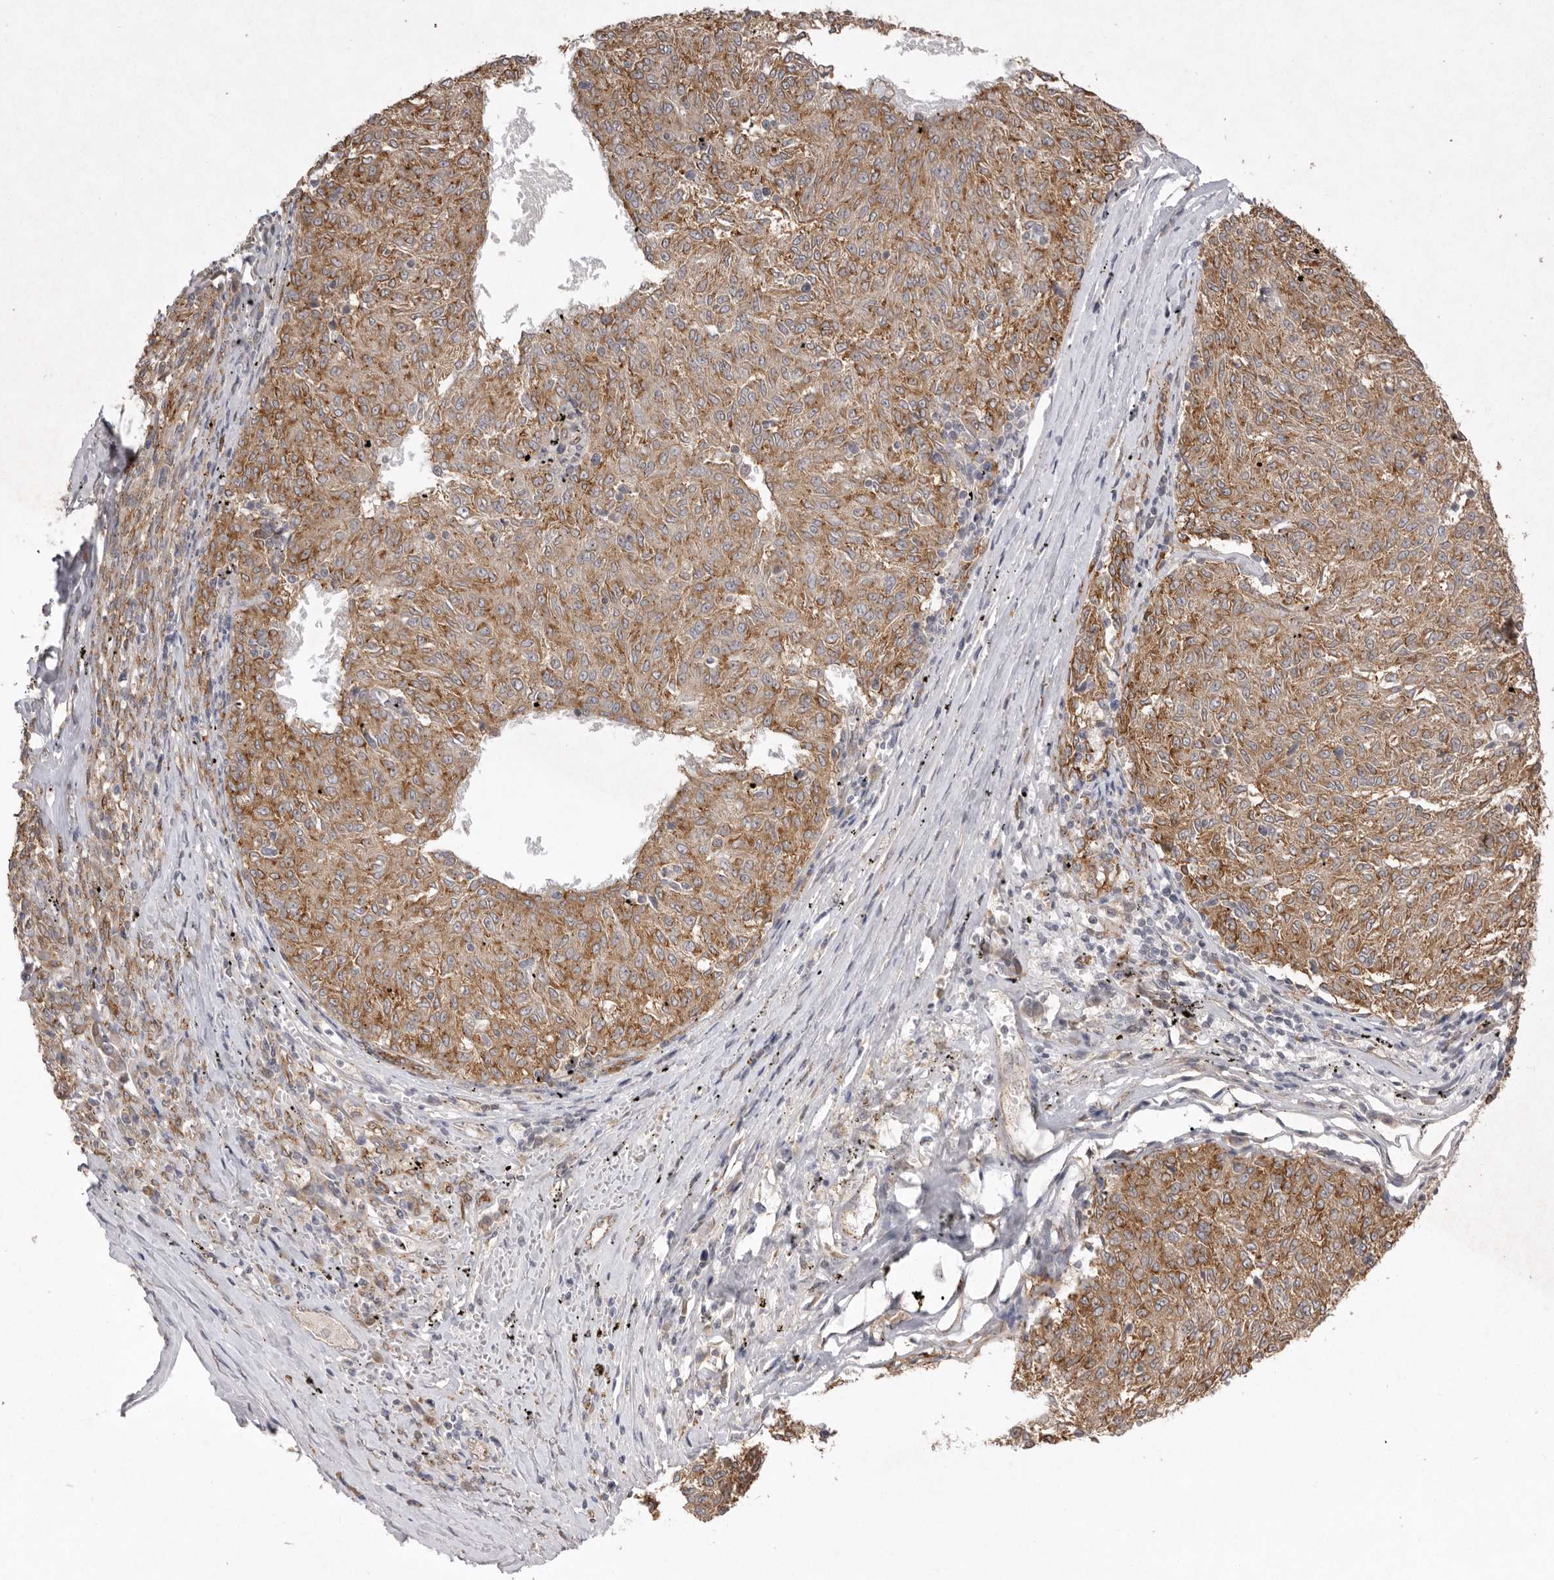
{"staining": {"intensity": "moderate", "quantity": ">75%", "location": "cytoplasmic/membranous"}, "tissue": "melanoma", "cell_type": "Tumor cells", "image_type": "cancer", "snomed": [{"axis": "morphology", "description": "Malignant melanoma, NOS"}, {"axis": "topography", "description": "Skin"}], "caption": "A brown stain shows moderate cytoplasmic/membranous staining of a protein in human malignant melanoma tumor cells. (IHC, brightfield microscopy, high magnification).", "gene": "TLR3", "patient": {"sex": "female", "age": 72}}